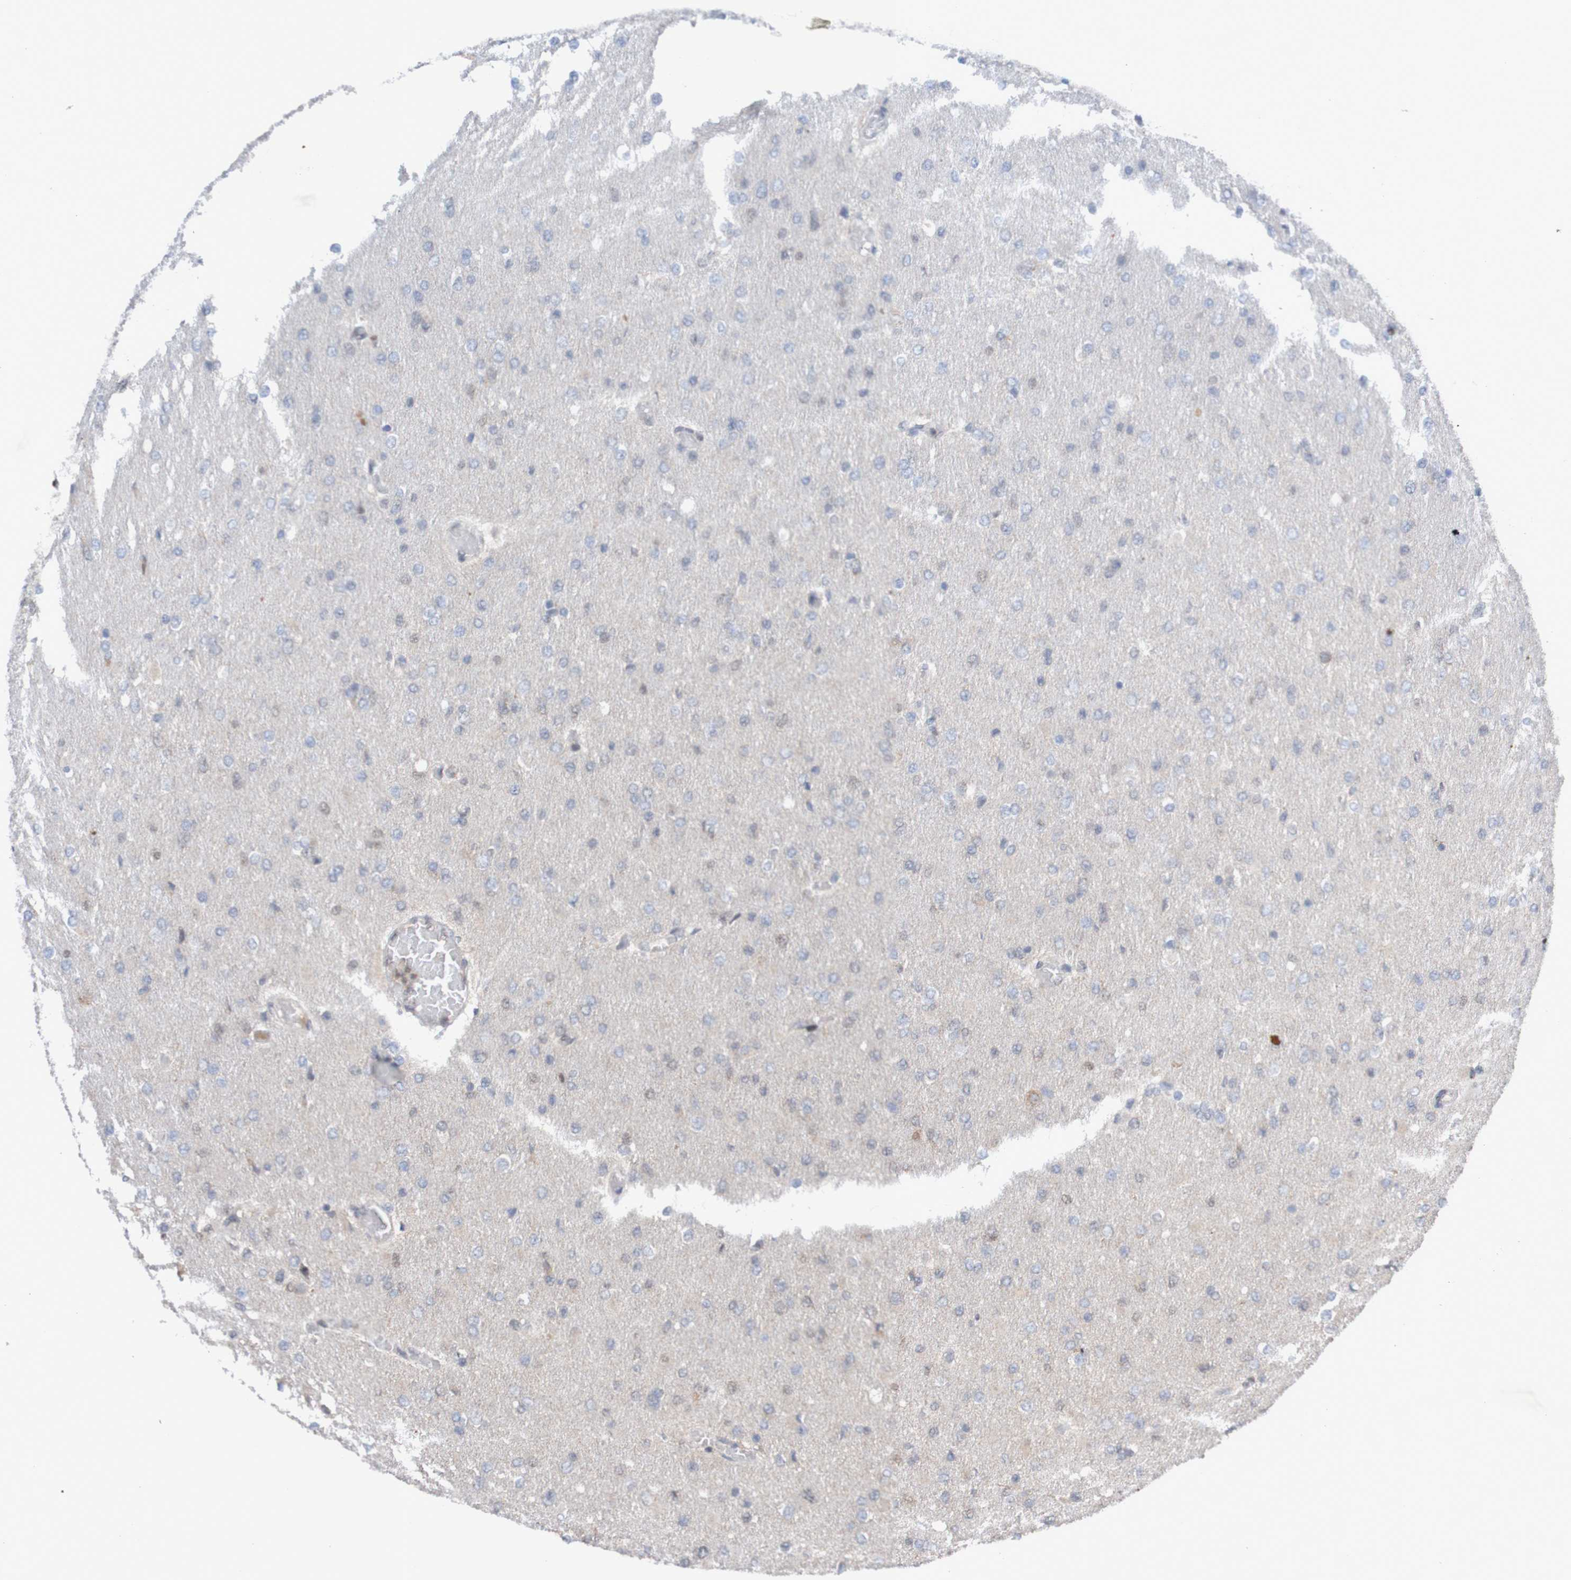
{"staining": {"intensity": "negative", "quantity": "none", "location": "none"}, "tissue": "glioma", "cell_type": "Tumor cells", "image_type": "cancer", "snomed": [{"axis": "morphology", "description": "Glioma, malignant, High grade"}, {"axis": "topography", "description": "Cerebral cortex"}], "caption": "DAB immunohistochemical staining of human malignant high-grade glioma reveals no significant expression in tumor cells.", "gene": "ITLN1", "patient": {"sex": "female", "age": 36}}